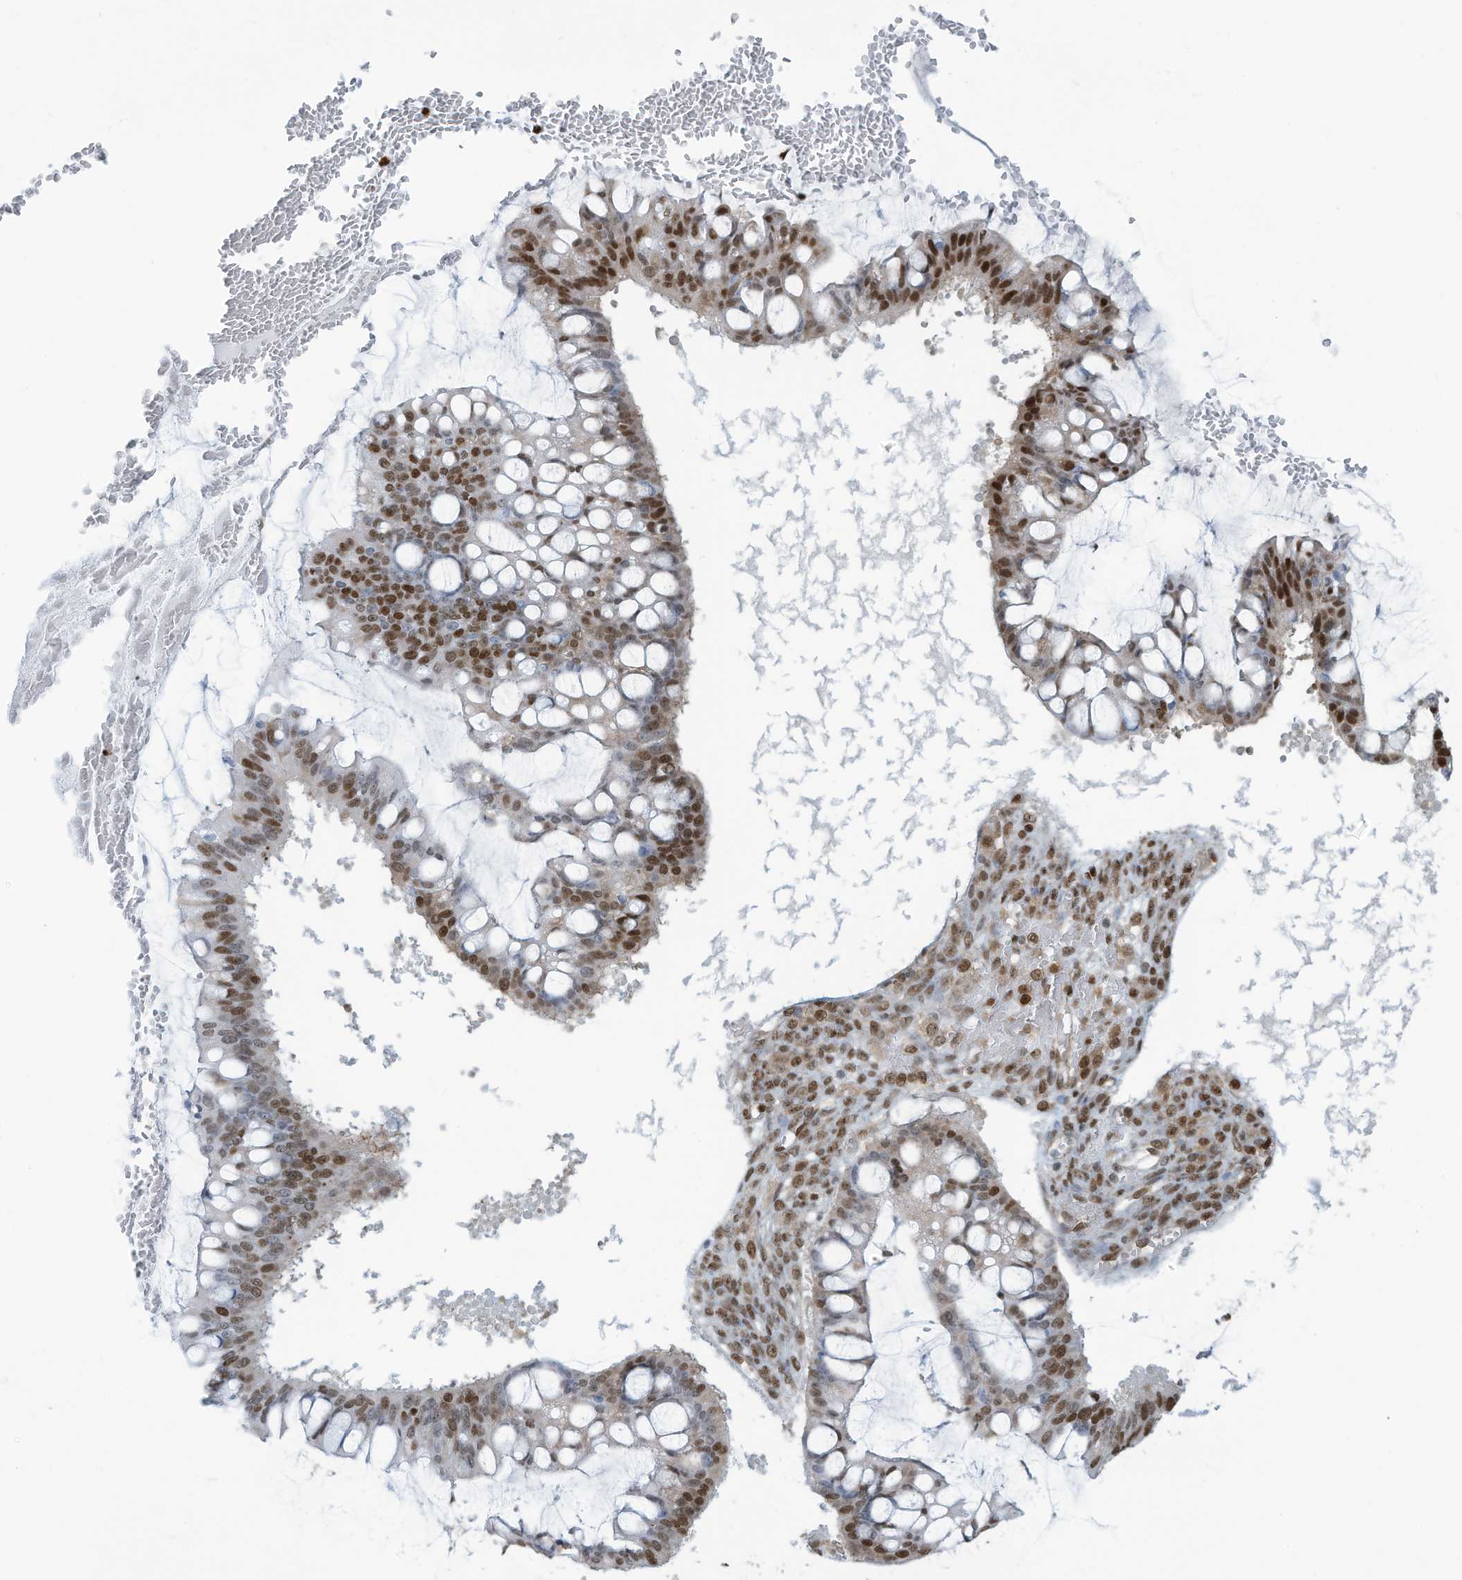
{"staining": {"intensity": "moderate", "quantity": ">75%", "location": "nuclear"}, "tissue": "ovarian cancer", "cell_type": "Tumor cells", "image_type": "cancer", "snomed": [{"axis": "morphology", "description": "Cystadenocarcinoma, mucinous, NOS"}, {"axis": "topography", "description": "Ovary"}], "caption": "Mucinous cystadenocarcinoma (ovarian) tissue reveals moderate nuclear staining in about >75% of tumor cells", "gene": "SARNP", "patient": {"sex": "female", "age": 73}}